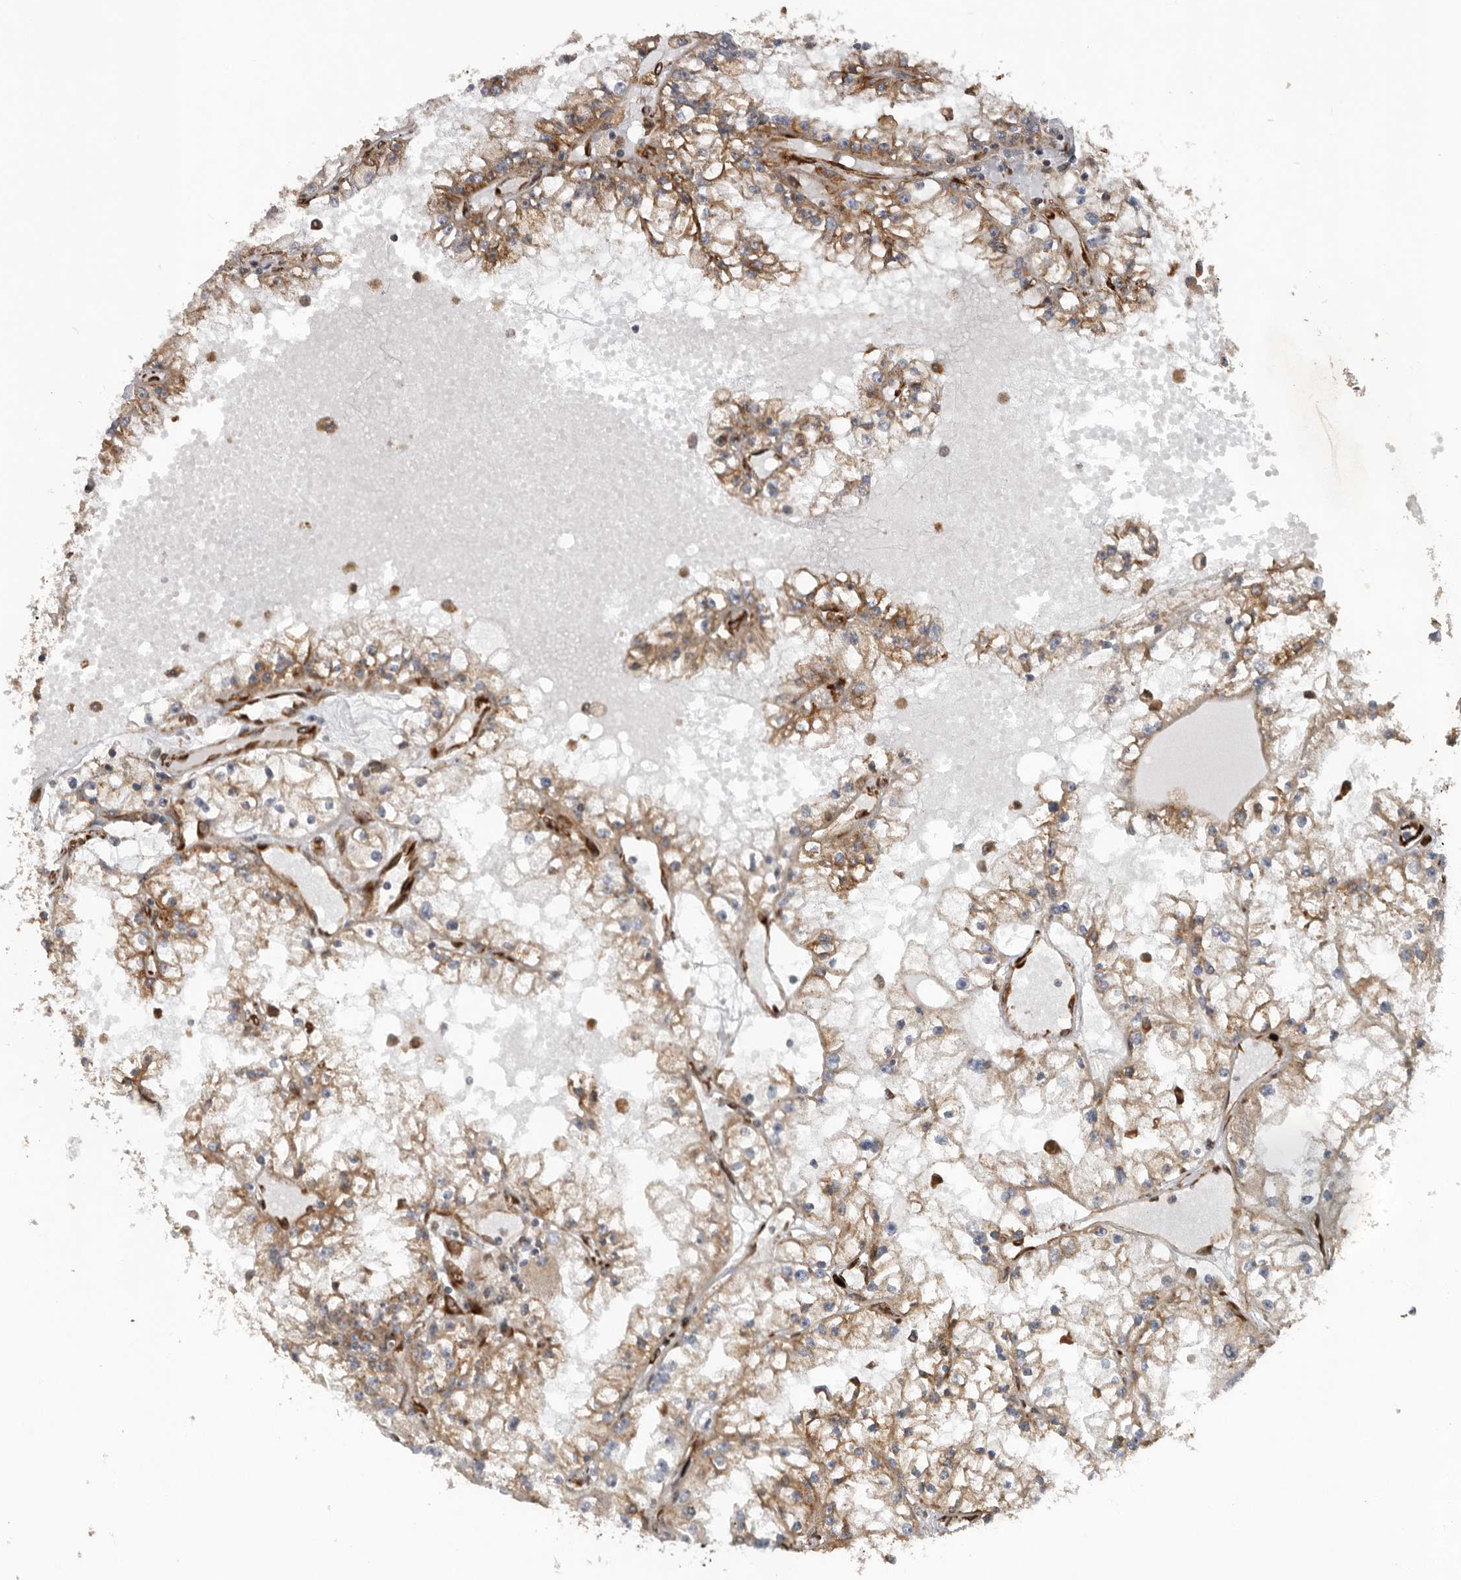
{"staining": {"intensity": "moderate", "quantity": ">75%", "location": "cytoplasmic/membranous"}, "tissue": "renal cancer", "cell_type": "Tumor cells", "image_type": "cancer", "snomed": [{"axis": "morphology", "description": "Adenocarcinoma, NOS"}, {"axis": "topography", "description": "Kidney"}], "caption": "This micrograph demonstrates IHC staining of renal cancer (adenocarcinoma), with medium moderate cytoplasmic/membranous staining in approximately >75% of tumor cells.", "gene": "CEP350", "patient": {"sex": "male", "age": 56}}